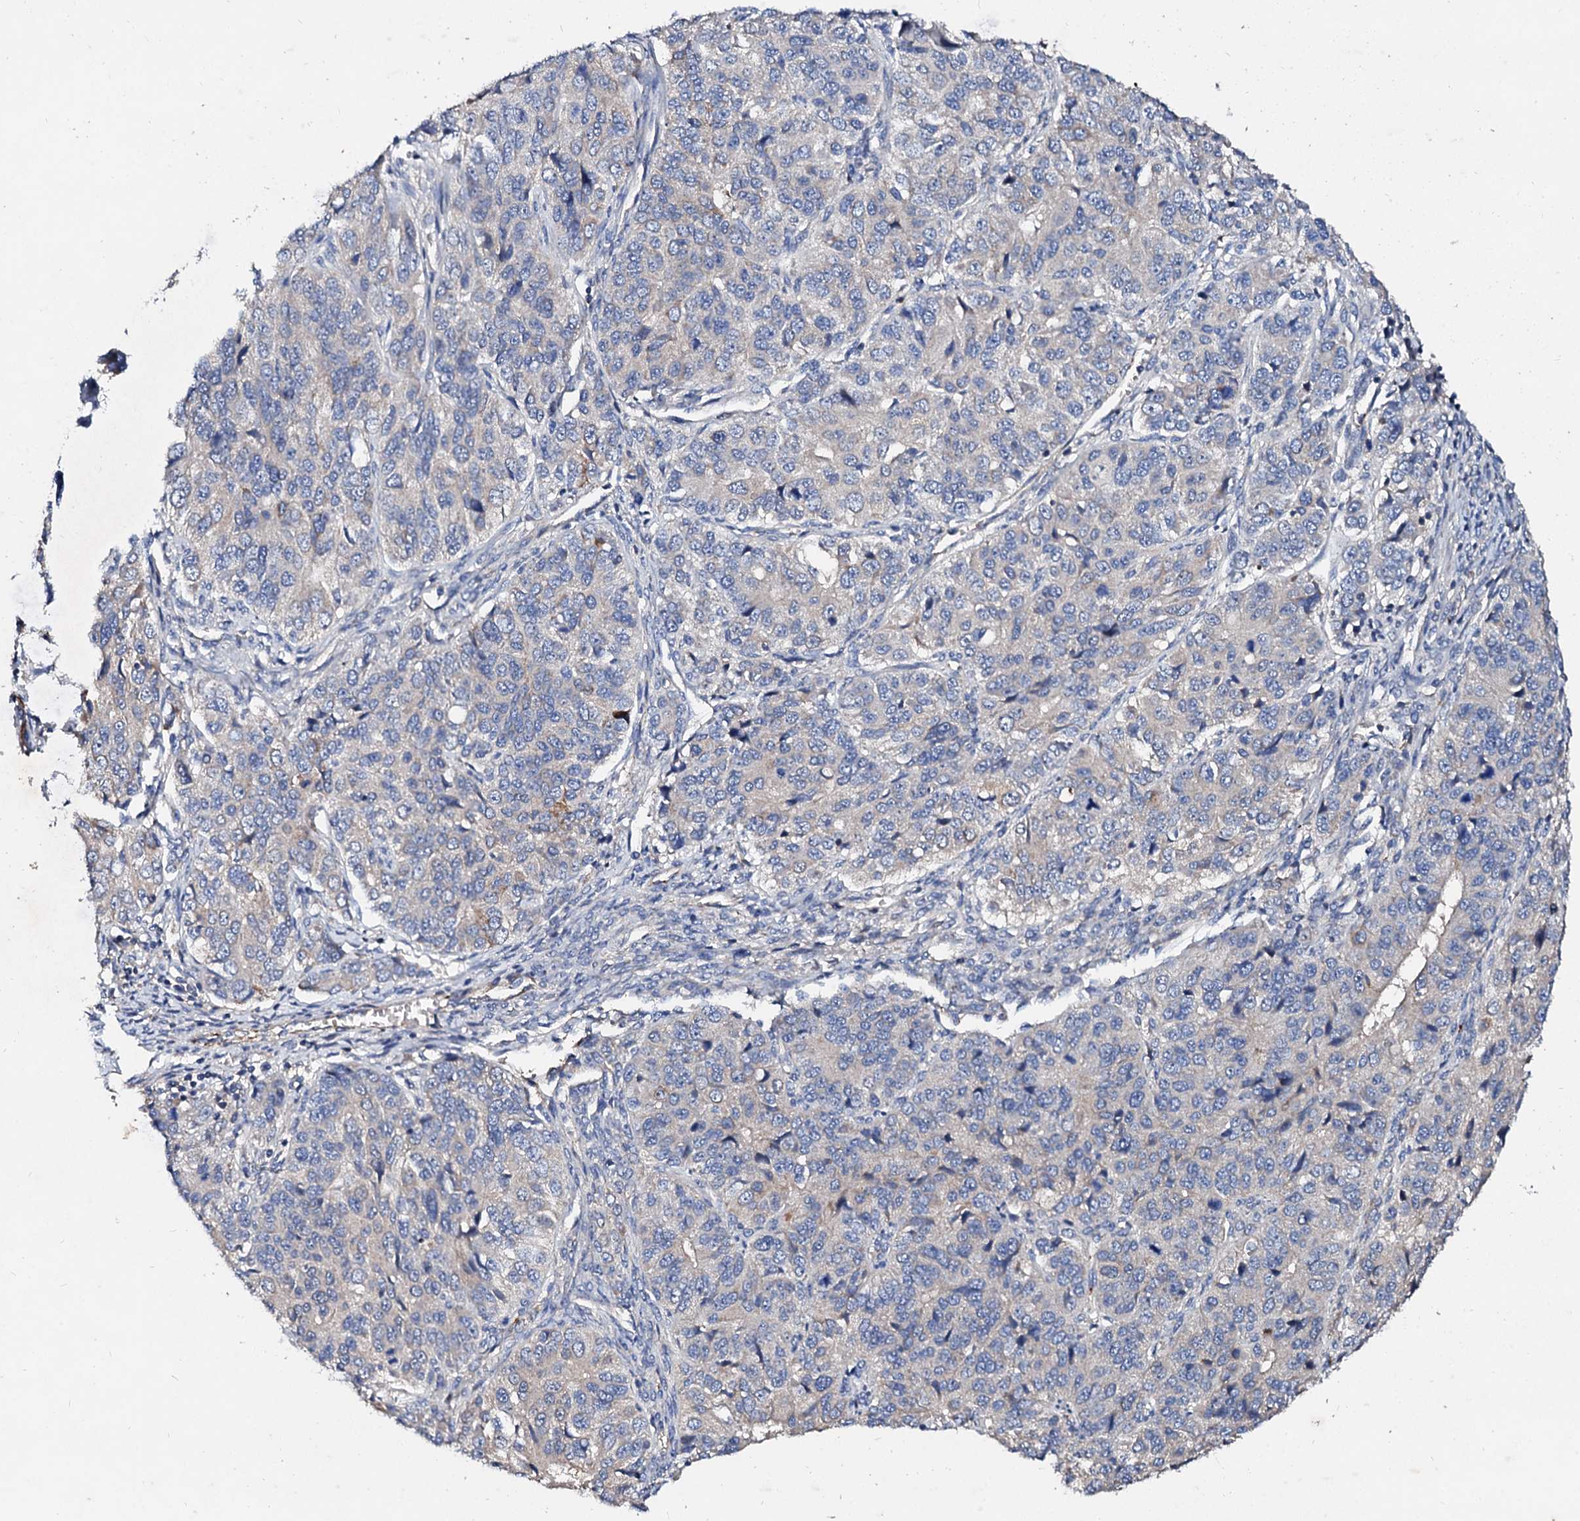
{"staining": {"intensity": "negative", "quantity": "none", "location": "none"}, "tissue": "ovarian cancer", "cell_type": "Tumor cells", "image_type": "cancer", "snomed": [{"axis": "morphology", "description": "Carcinoma, endometroid"}, {"axis": "topography", "description": "Ovary"}], "caption": "Immunohistochemical staining of ovarian cancer (endometroid carcinoma) shows no significant expression in tumor cells.", "gene": "FIBIN", "patient": {"sex": "female", "age": 51}}